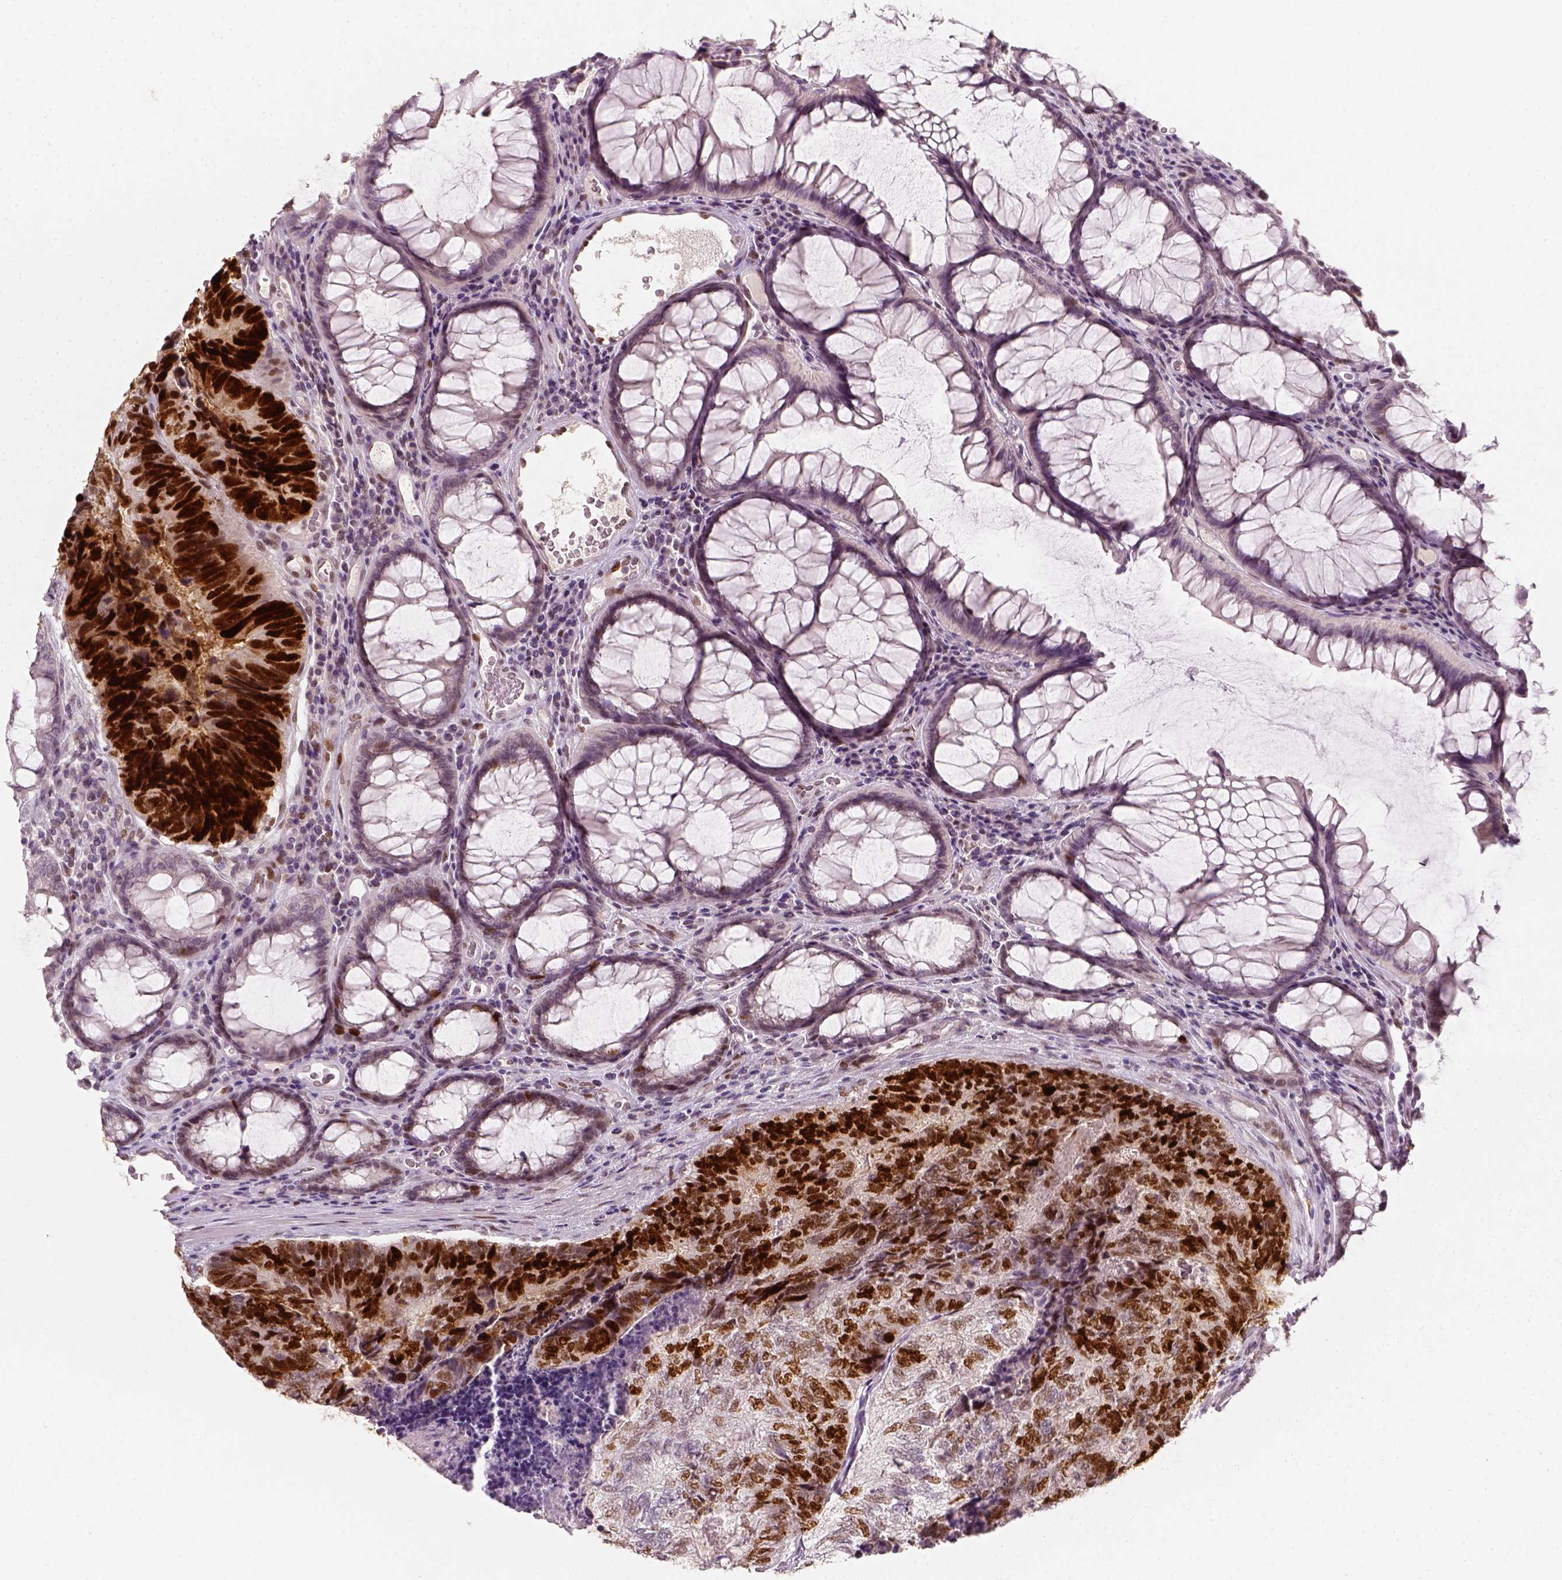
{"staining": {"intensity": "strong", "quantity": ">75%", "location": "nuclear"}, "tissue": "colorectal cancer", "cell_type": "Tumor cells", "image_type": "cancer", "snomed": [{"axis": "morphology", "description": "Adenocarcinoma, NOS"}, {"axis": "topography", "description": "Colon"}], "caption": "A photomicrograph of human colorectal adenocarcinoma stained for a protein displays strong nuclear brown staining in tumor cells.", "gene": "TP53", "patient": {"sex": "female", "age": 67}}